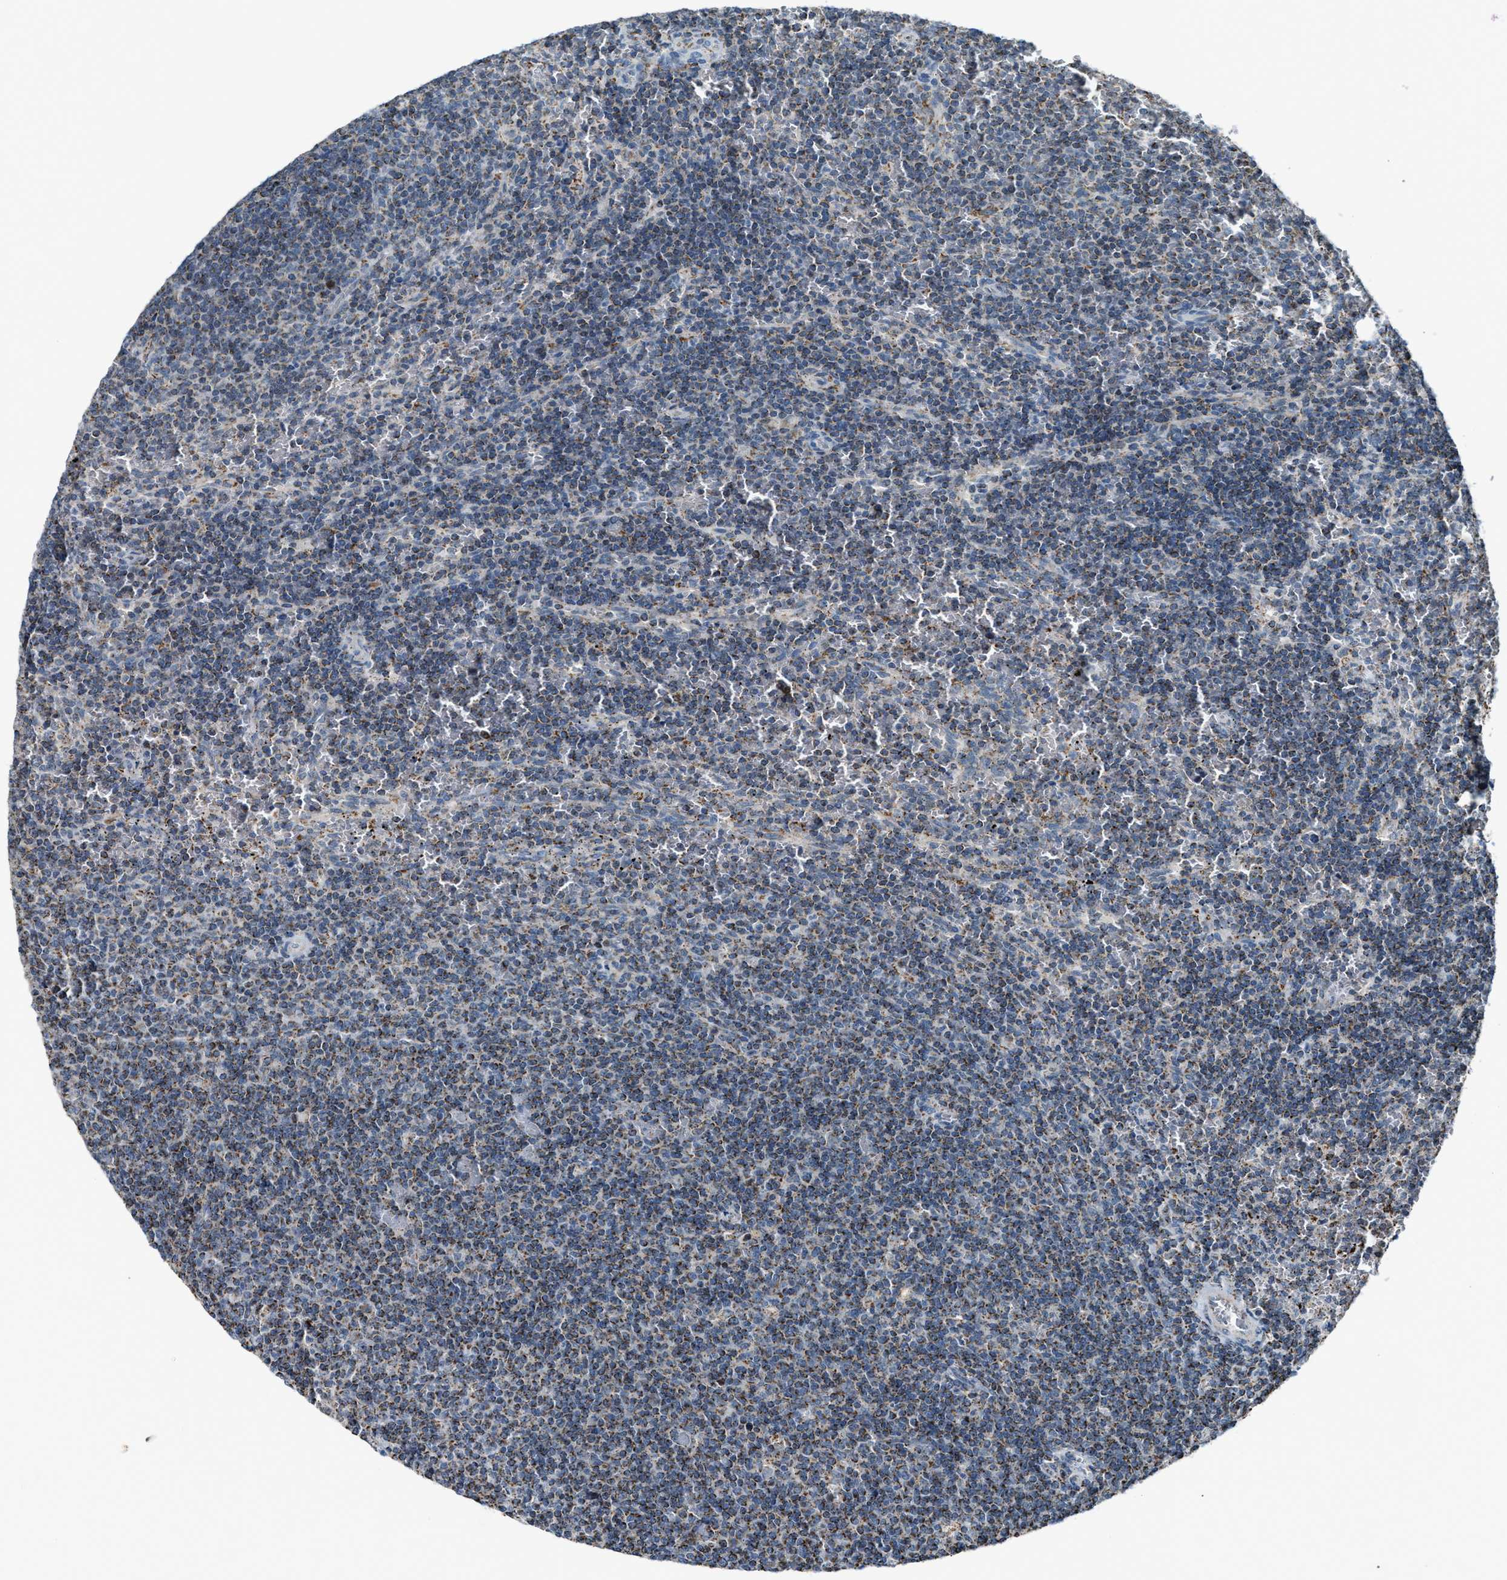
{"staining": {"intensity": "moderate", "quantity": "25%-75%", "location": "cytoplasmic/membranous"}, "tissue": "lymphoma", "cell_type": "Tumor cells", "image_type": "cancer", "snomed": [{"axis": "morphology", "description": "Malignant lymphoma, non-Hodgkin's type, Low grade"}, {"axis": "topography", "description": "Spleen"}], "caption": "This micrograph displays immunohistochemistry staining of lymphoma, with medium moderate cytoplasmic/membranous staining in about 25%-75% of tumor cells.", "gene": "CHN2", "patient": {"sex": "female", "age": 19}}